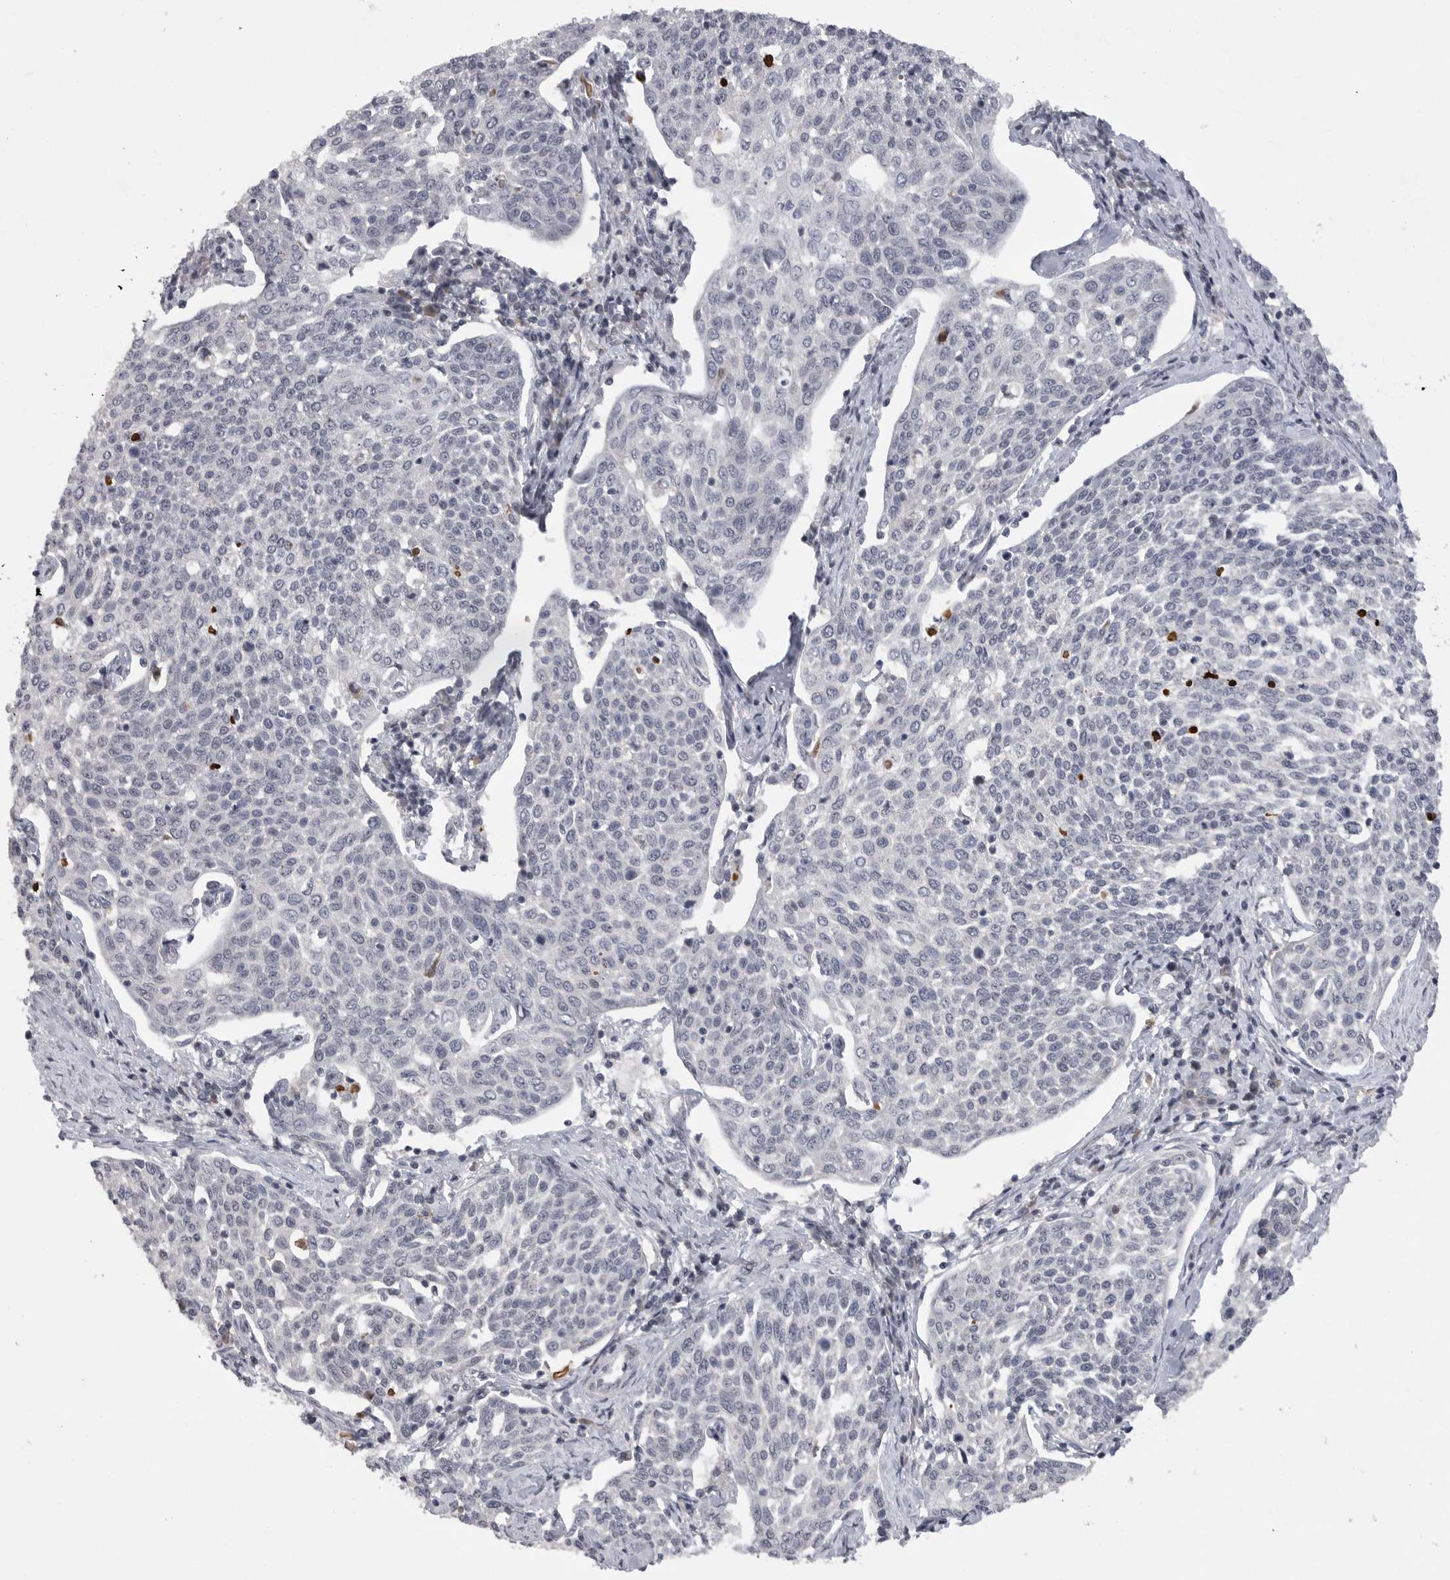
{"staining": {"intensity": "negative", "quantity": "none", "location": "none"}, "tissue": "cervical cancer", "cell_type": "Tumor cells", "image_type": "cancer", "snomed": [{"axis": "morphology", "description": "Squamous cell carcinoma, NOS"}, {"axis": "topography", "description": "Cervix"}], "caption": "DAB (3,3'-diaminobenzidine) immunohistochemical staining of cervical cancer exhibits no significant staining in tumor cells.", "gene": "FBXO43", "patient": {"sex": "female", "age": 34}}